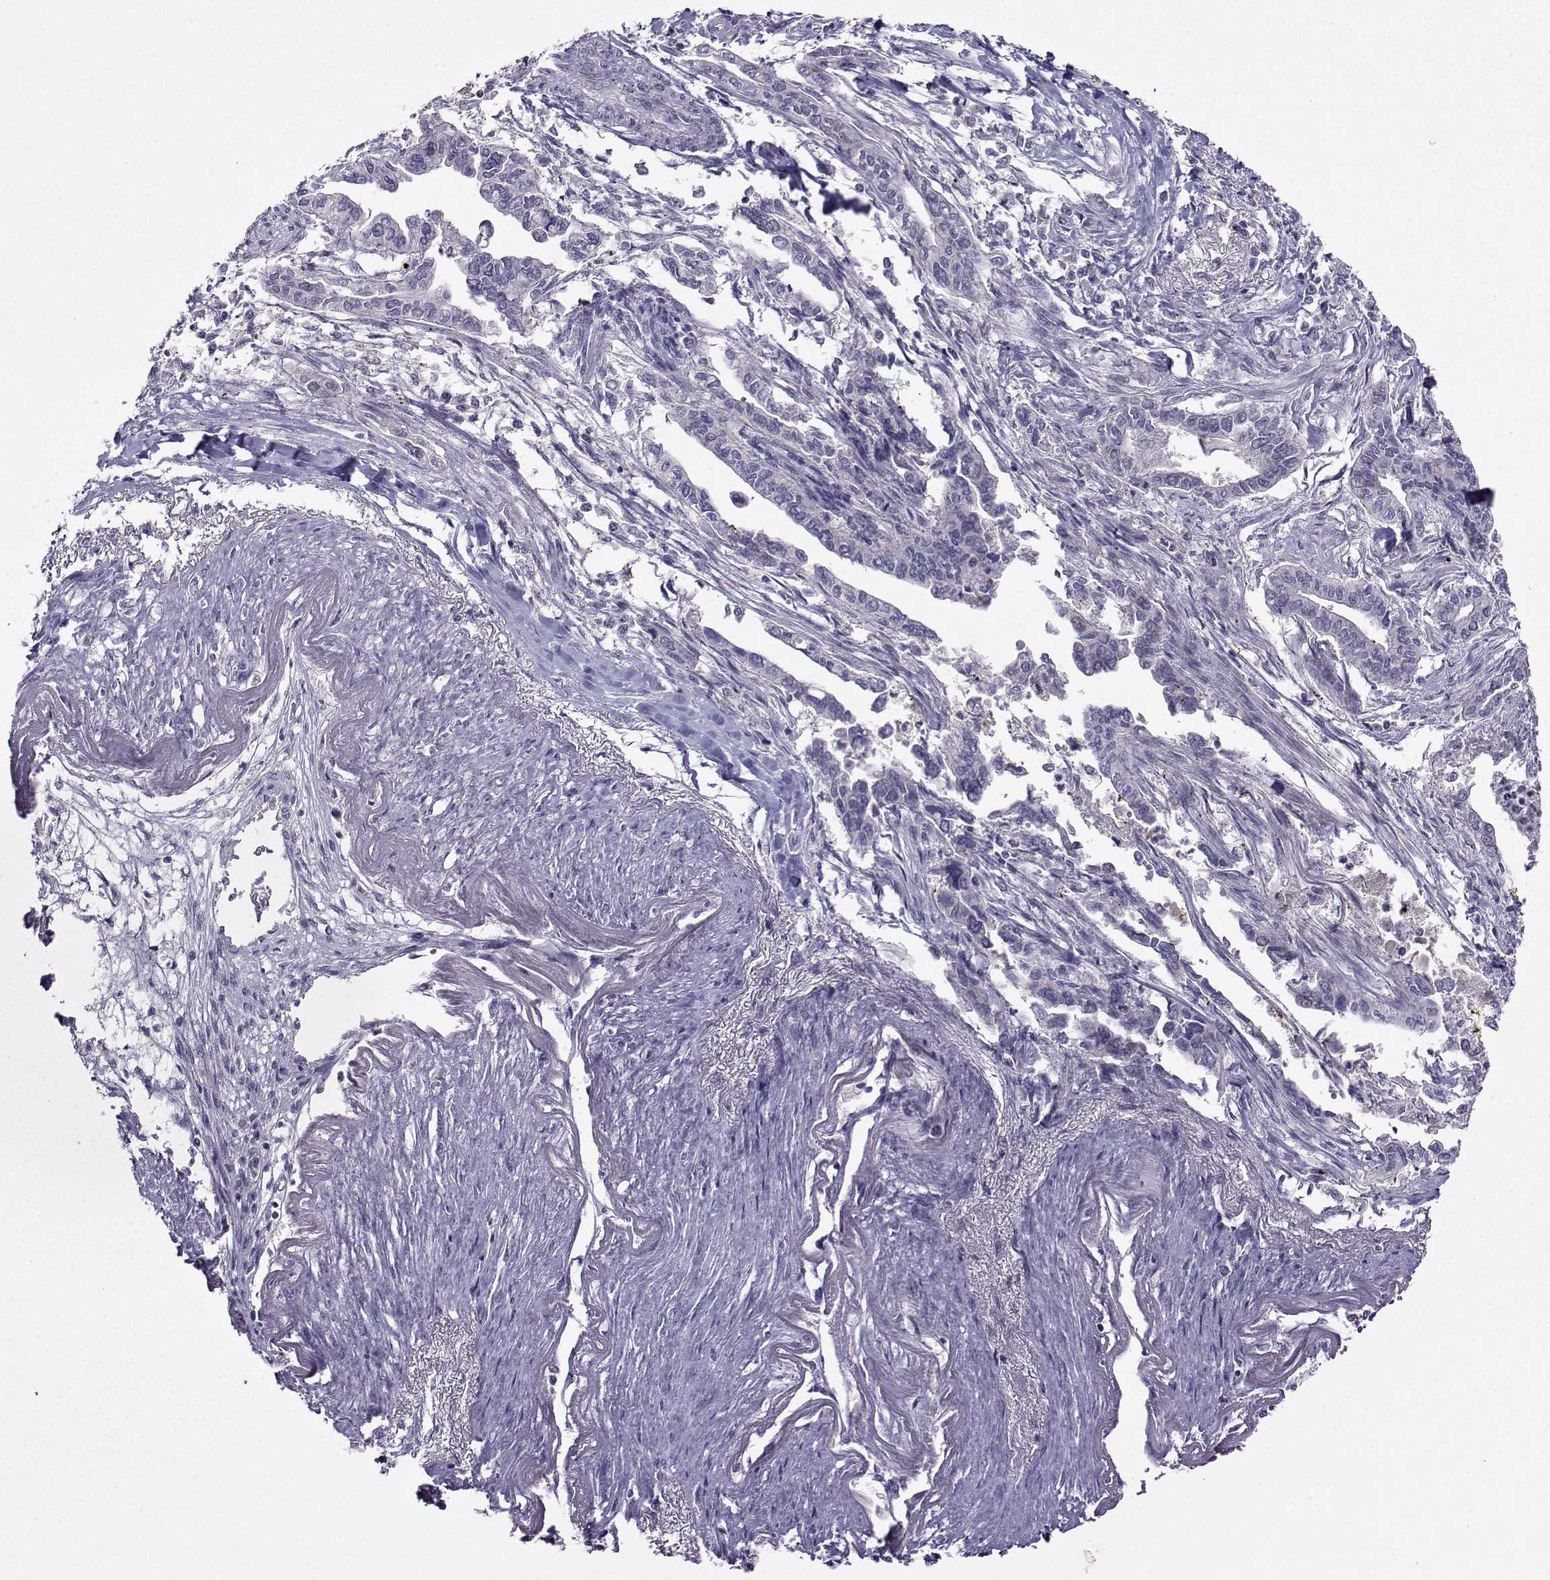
{"staining": {"intensity": "negative", "quantity": "none", "location": "none"}, "tissue": "pancreatic cancer", "cell_type": "Tumor cells", "image_type": "cancer", "snomed": [{"axis": "morphology", "description": "Adenocarcinoma, NOS"}, {"axis": "topography", "description": "Pancreas"}], "caption": "Tumor cells show no significant protein staining in pancreatic cancer.", "gene": "DDX20", "patient": {"sex": "male", "age": 60}}